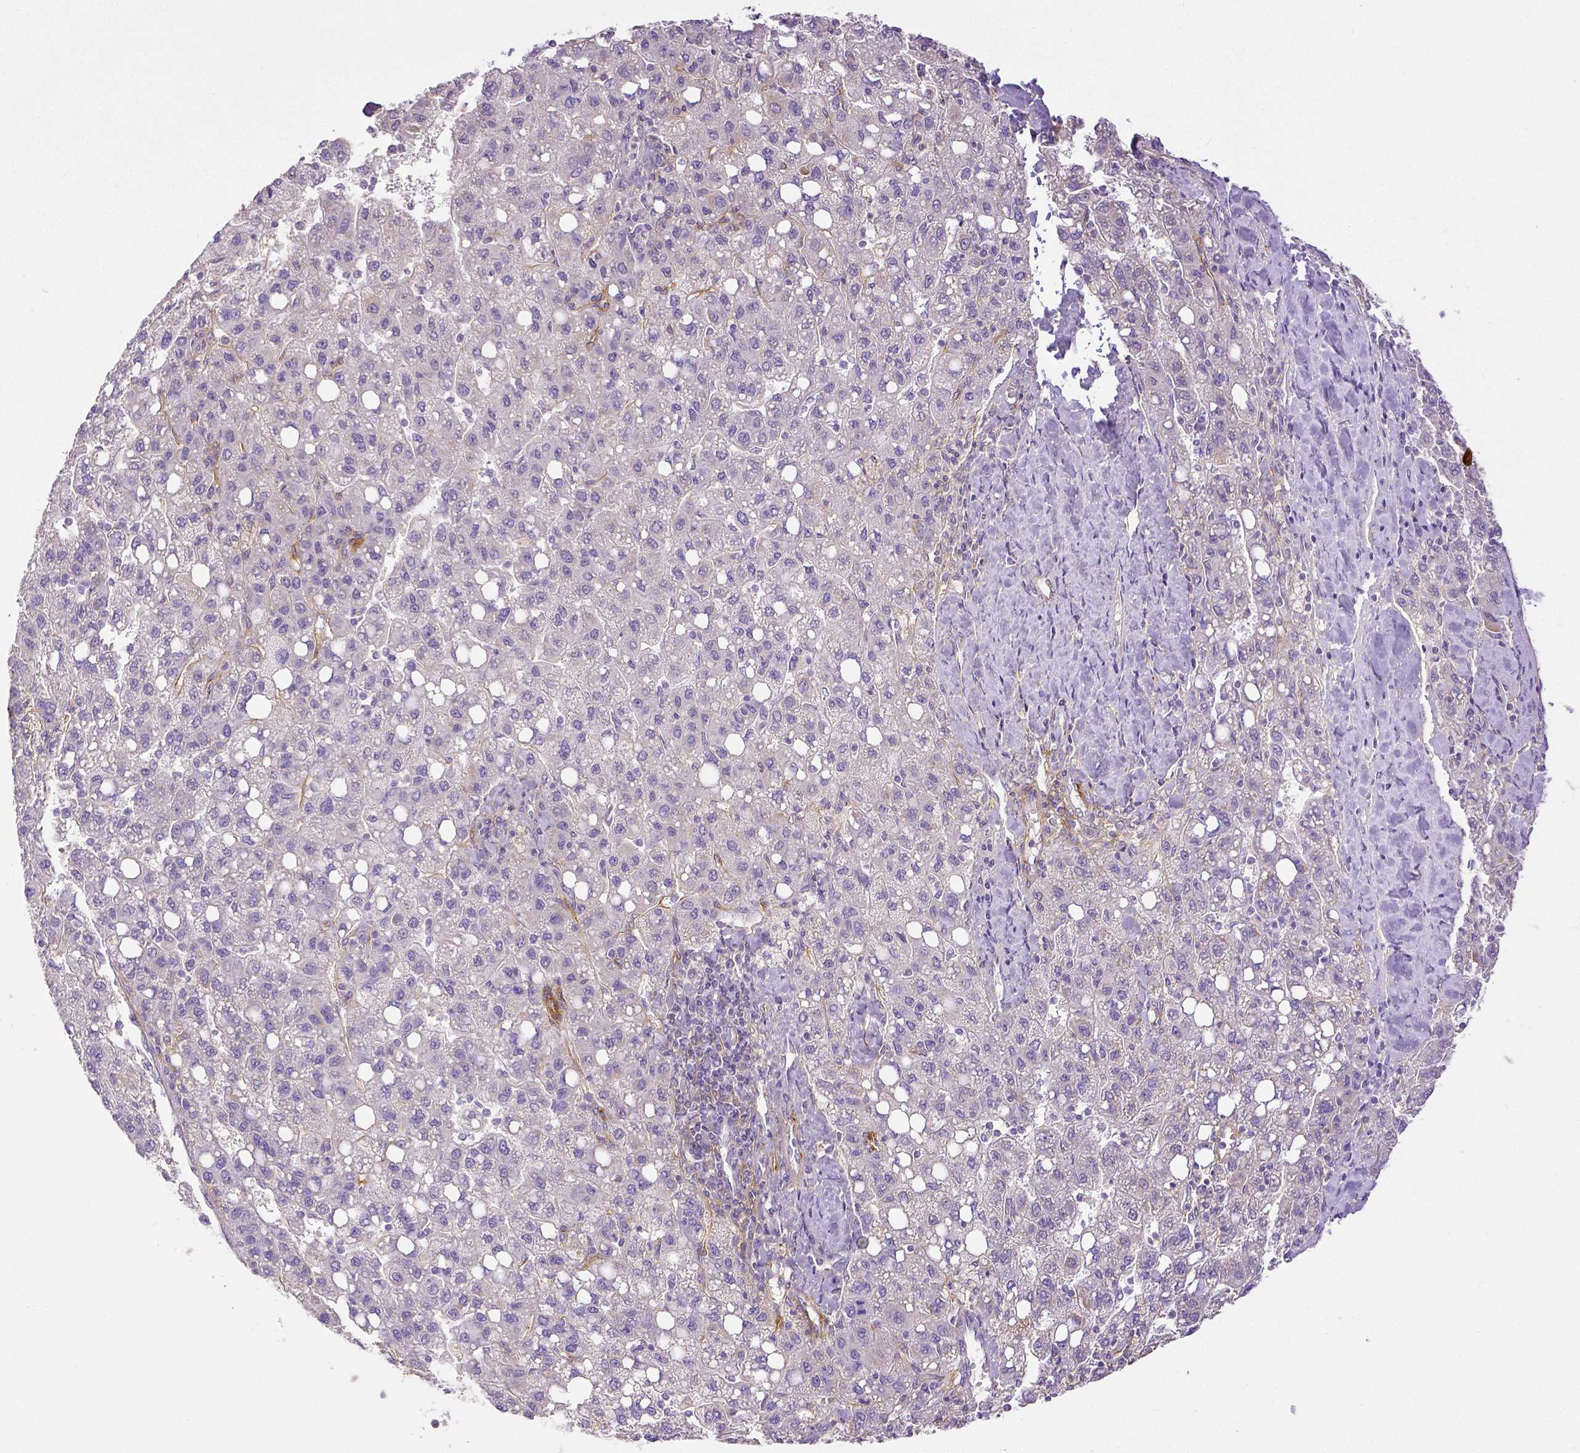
{"staining": {"intensity": "negative", "quantity": "none", "location": "none"}, "tissue": "liver cancer", "cell_type": "Tumor cells", "image_type": "cancer", "snomed": [{"axis": "morphology", "description": "Carcinoma, Hepatocellular, NOS"}, {"axis": "topography", "description": "Liver"}], "caption": "Protein analysis of liver cancer (hepatocellular carcinoma) demonstrates no significant positivity in tumor cells.", "gene": "THY1", "patient": {"sex": "female", "age": 82}}